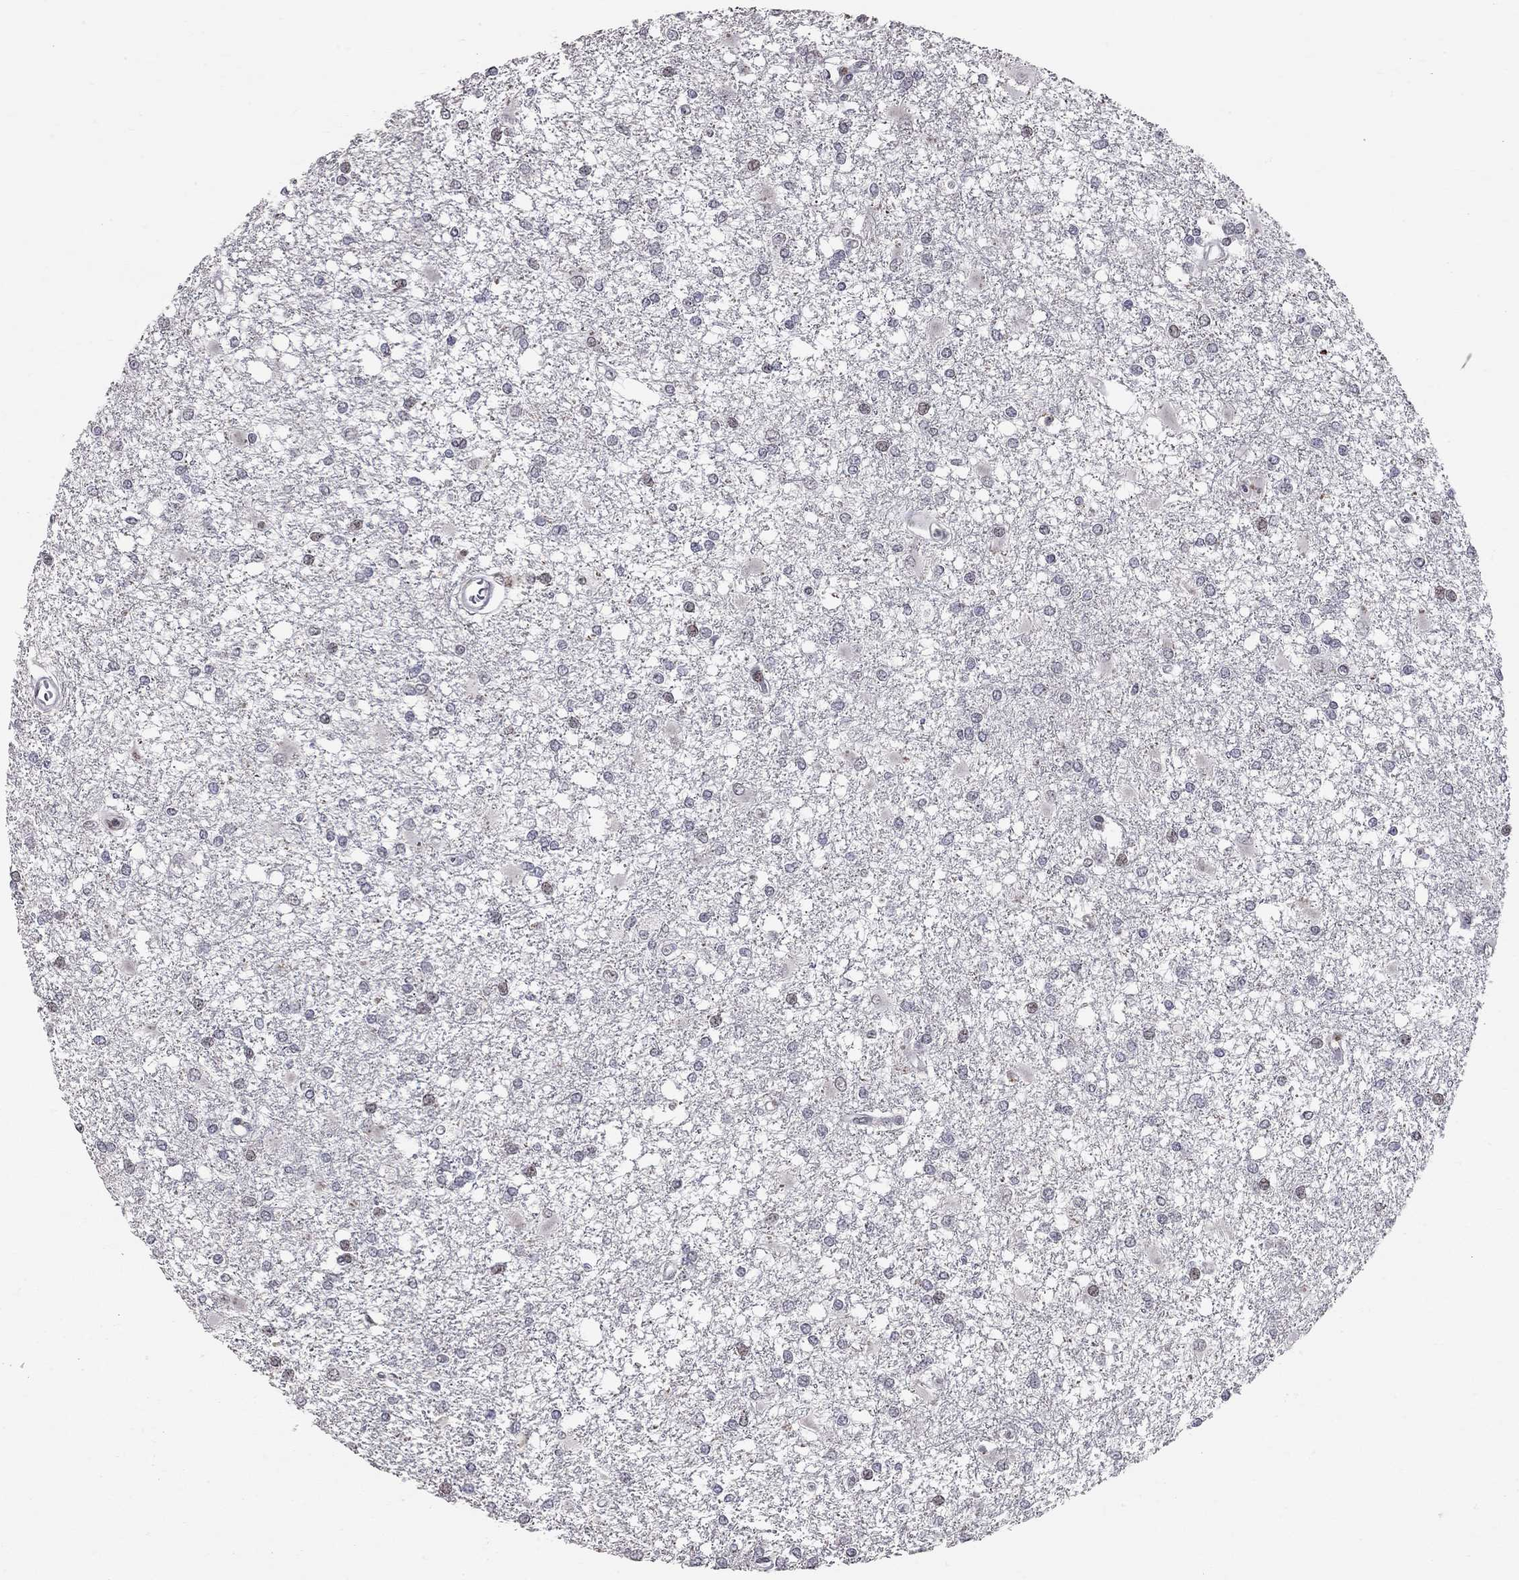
{"staining": {"intensity": "weak", "quantity": "<25%", "location": "nuclear"}, "tissue": "glioma", "cell_type": "Tumor cells", "image_type": "cancer", "snomed": [{"axis": "morphology", "description": "Glioma, malignant, High grade"}, {"axis": "topography", "description": "Cerebral cortex"}], "caption": "An immunohistochemistry (IHC) photomicrograph of glioma is shown. There is no staining in tumor cells of glioma.", "gene": "HDAC3", "patient": {"sex": "male", "age": 79}}